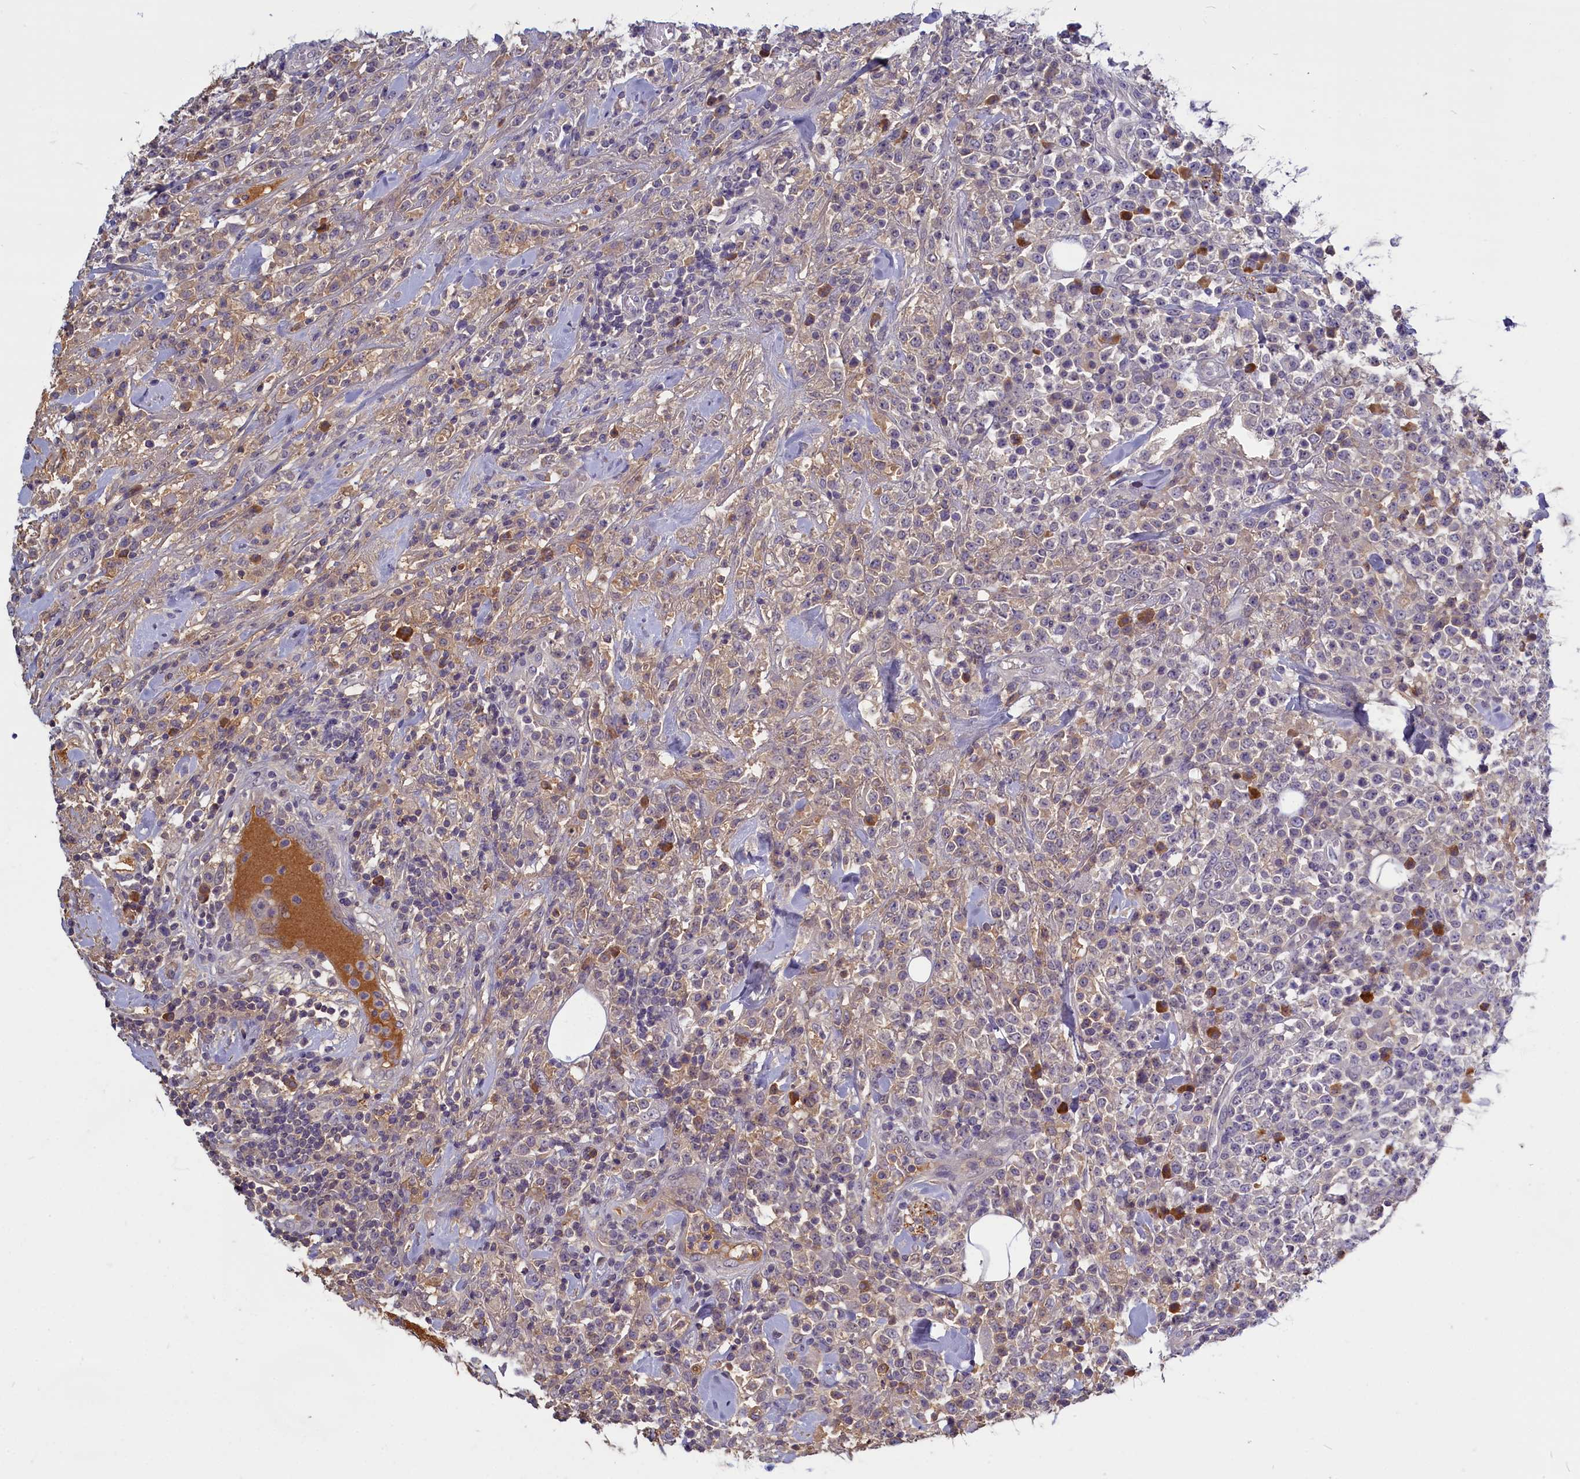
{"staining": {"intensity": "negative", "quantity": "none", "location": "none"}, "tissue": "lymphoma", "cell_type": "Tumor cells", "image_type": "cancer", "snomed": [{"axis": "morphology", "description": "Malignant lymphoma, non-Hodgkin's type, High grade"}, {"axis": "topography", "description": "Colon"}], "caption": "Tumor cells show no significant positivity in malignant lymphoma, non-Hodgkin's type (high-grade).", "gene": "SV2C", "patient": {"sex": "female", "age": 53}}